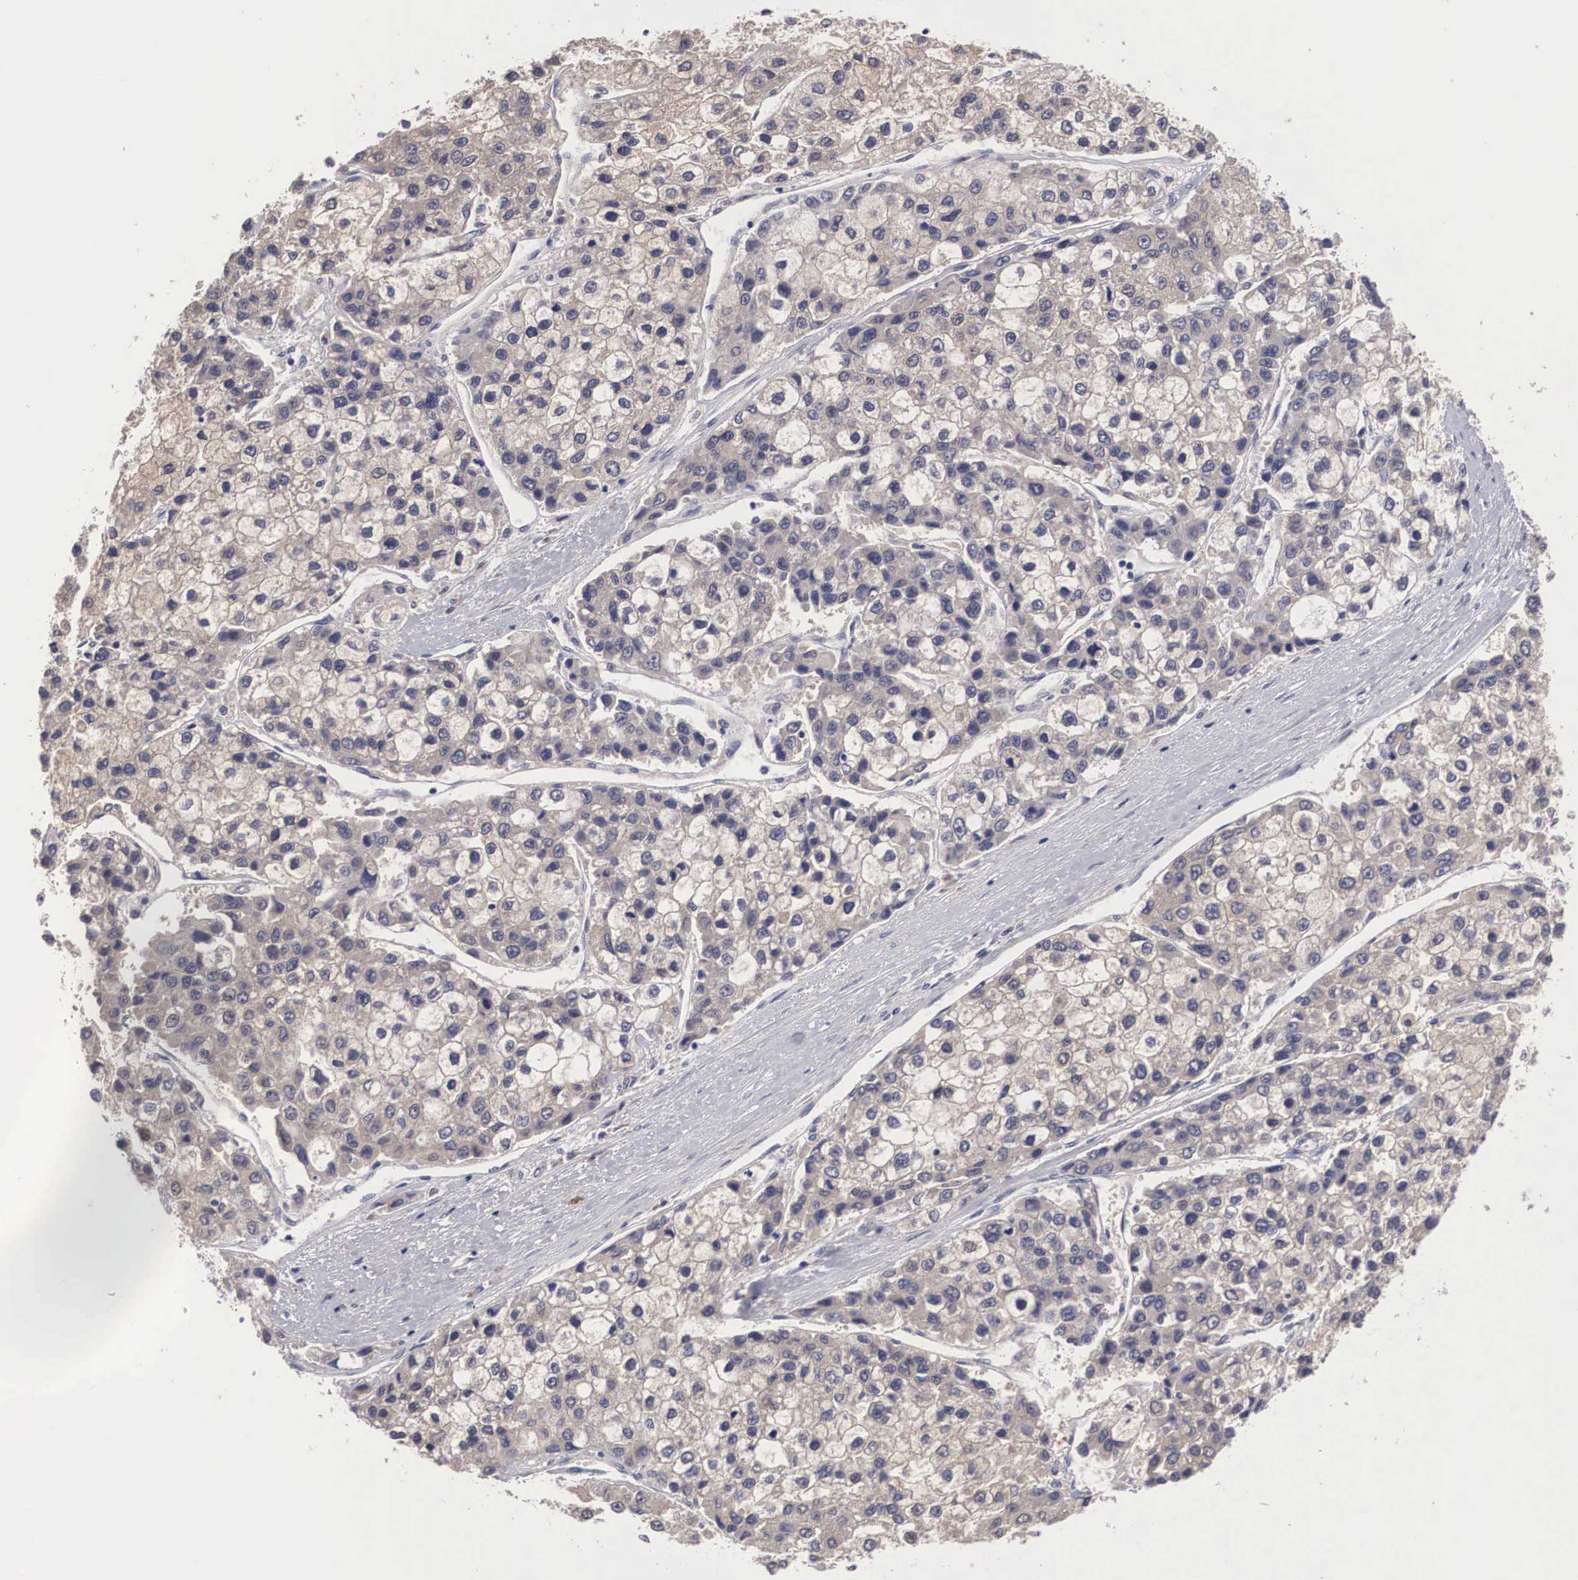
{"staining": {"intensity": "weak", "quantity": ">75%", "location": "cytoplasmic/membranous"}, "tissue": "liver cancer", "cell_type": "Tumor cells", "image_type": "cancer", "snomed": [{"axis": "morphology", "description": "Carcinoma, Hepatocellular, NOS"}, {"axis": "topography", "description": "Liver"}], "caption": "A low amount of weak cytoplasmic/membranous staining is seen in approximately >75% of tumor cells in liver cancer (hepatocellular carcinoma) tissue.", "gene": "ABHD4", "patient": {"sex": "female", "age": 66}}